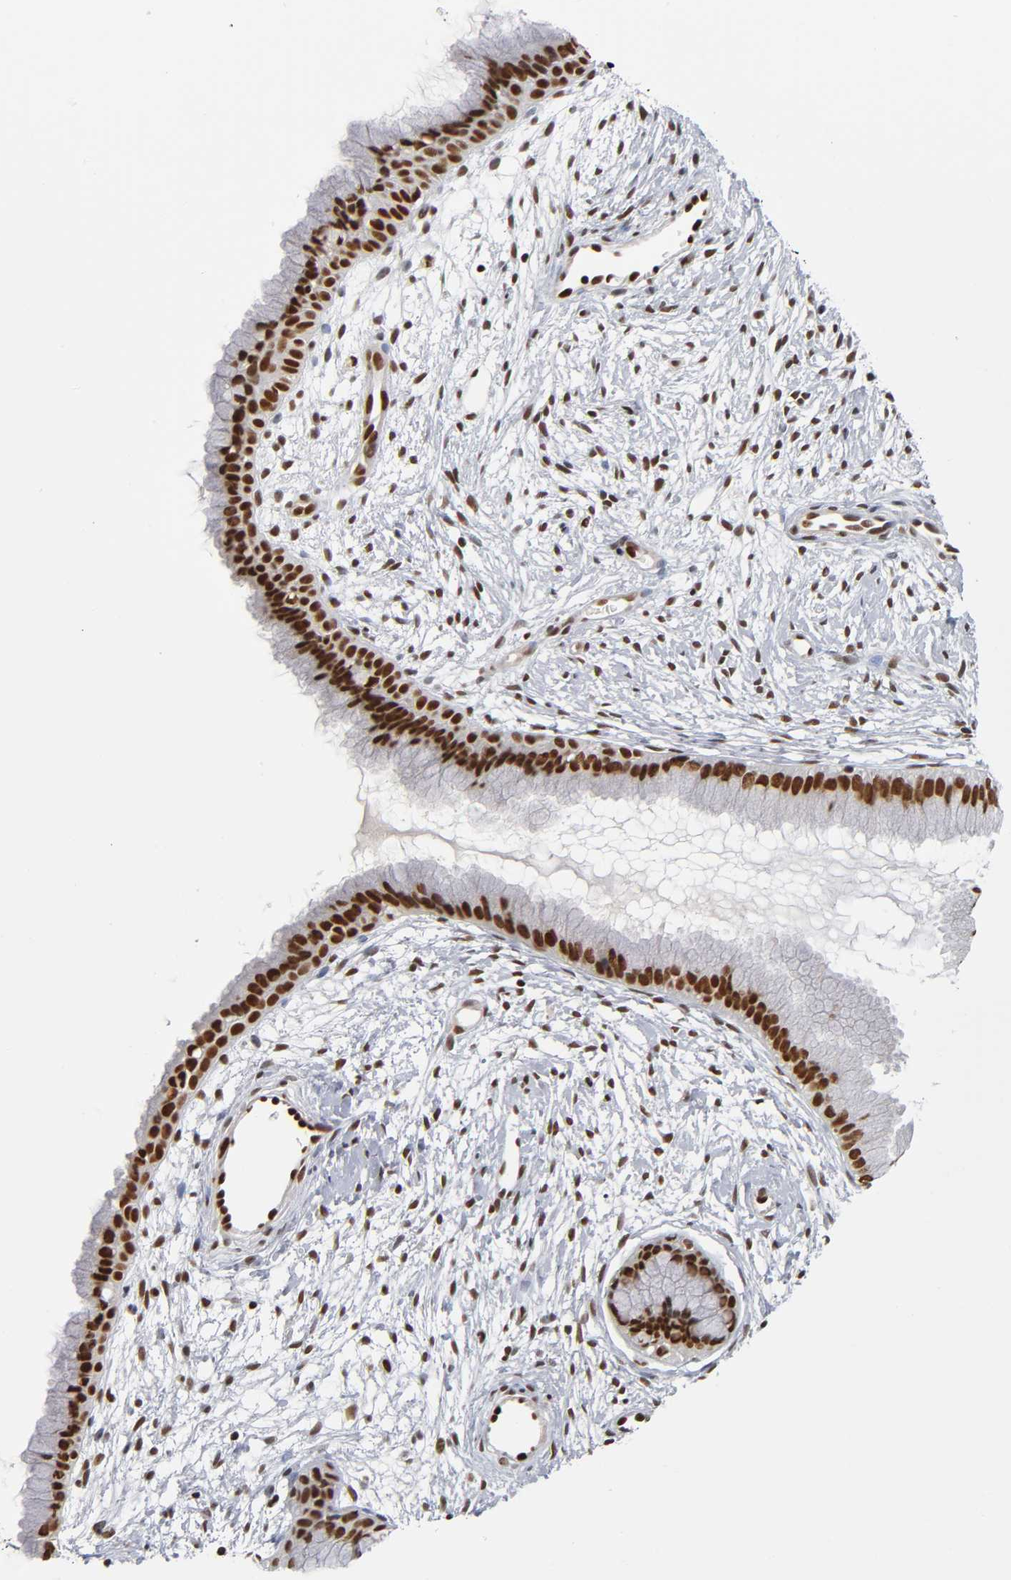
{"staining": {"intensity": "strong", "quantity": ">75%", "location": "nuclear"}, "tissue": "cervix", "cell_type": "Glandular cells", "image_type": "normal", "snomed": [{"axis": "morphology", "description": "Normal tissue, NOS"}, {"axis": "topography", "description": "Cervix"}], "caption": "A high amount of strong nuclear positivity is appreciated in approximately >75% of glandular cells in normal cervix. (Stains: DAB (3,3'-diaminobenzidine) in brown, nuclei in blue, Microscopy: brightfield microscopy at high magnification).", "gene": "ILKAP", "patient": {"sex": "female", "age": 39}}